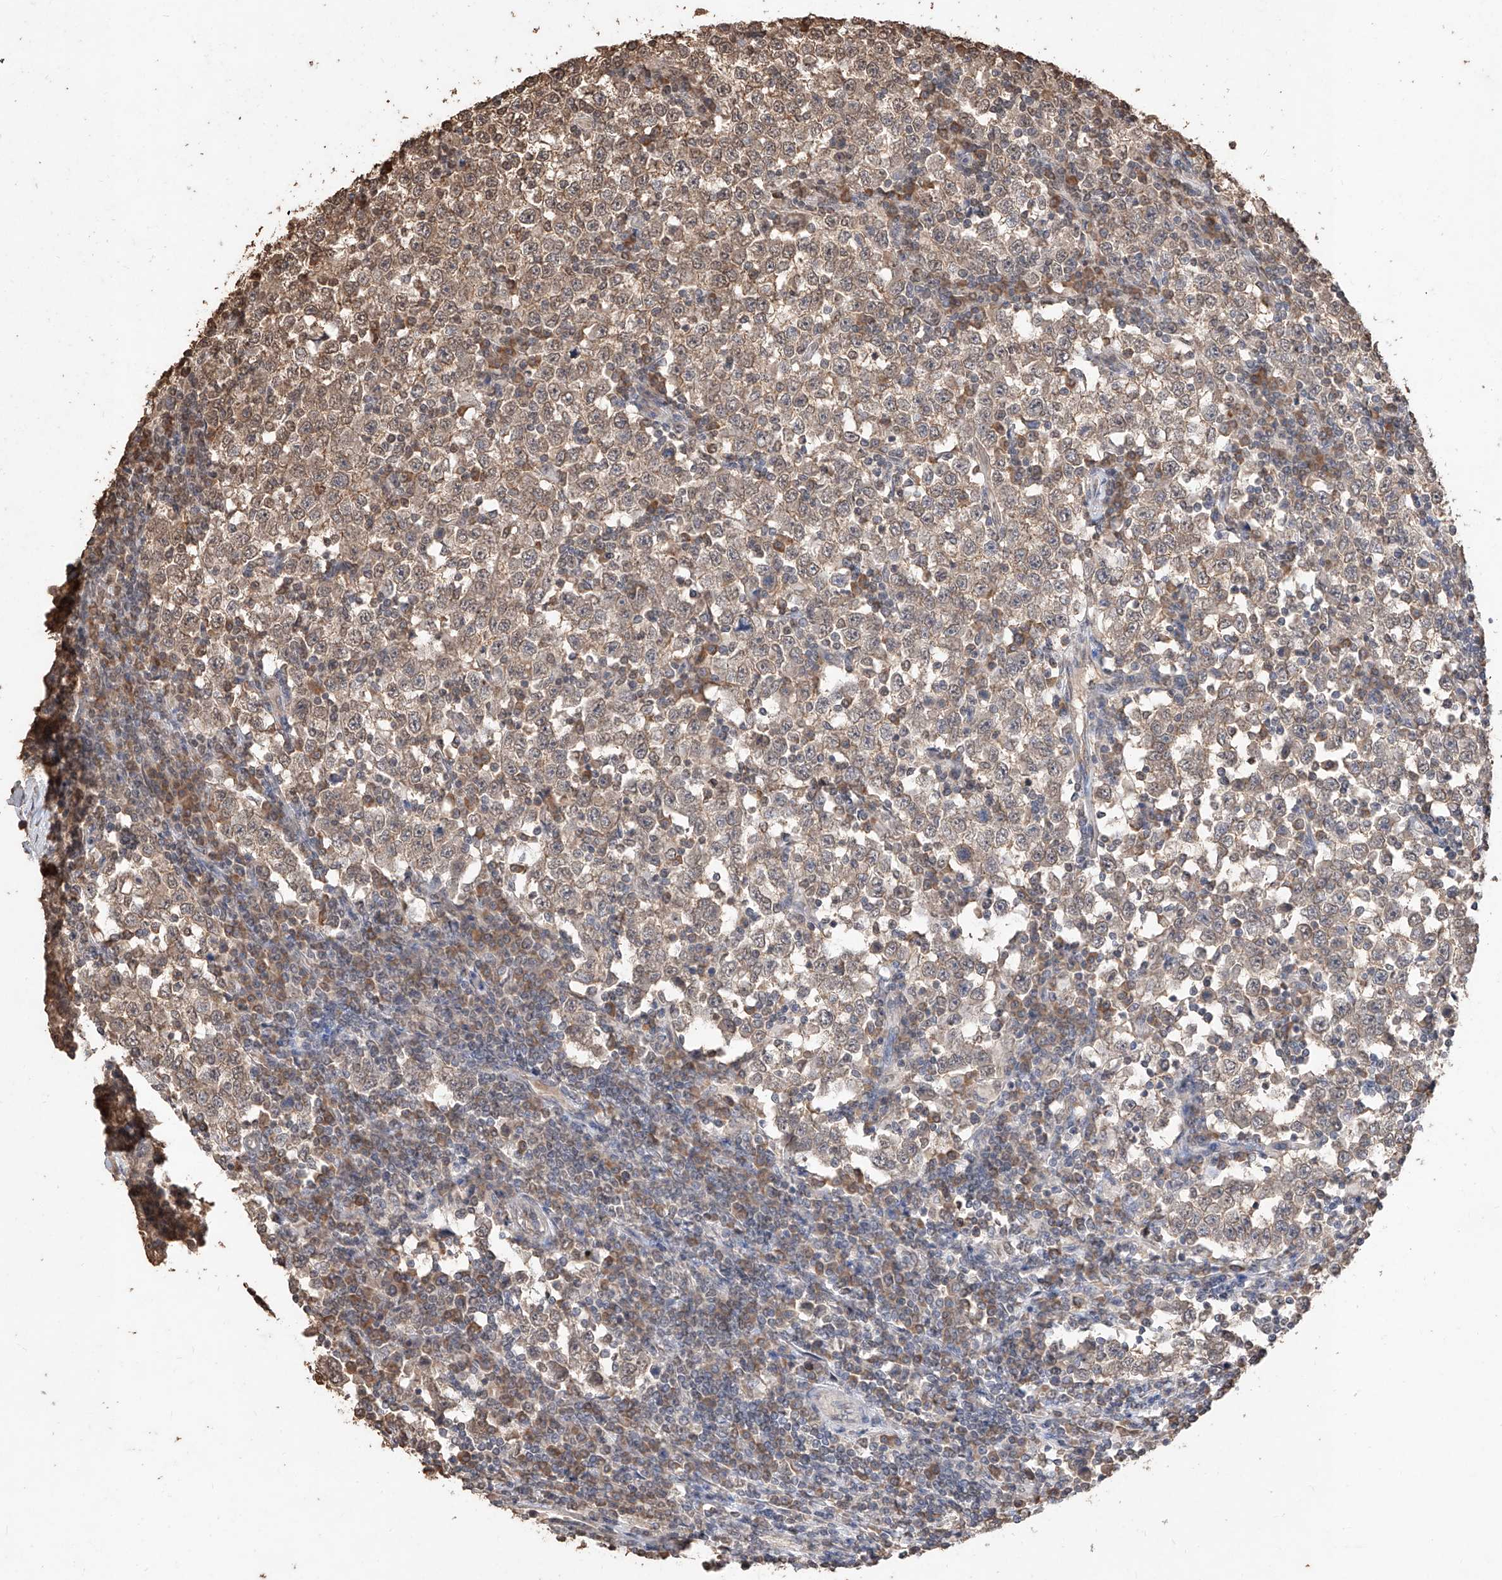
{"staining": {"intensity": "moderate", "quantity": "25%-75%", "location": "cytoplasmic/membranous,nuclear"}, "tissue": "testis cancer", "cell_type": "Tumor cells", "image_type": "cancer", "snomed": [{"axis": "morphology", "description": "Seminoma, NOS"}, {"axis": "topography", "description": "Testis"}], "caption": "This histopathology image demonstrates testis cancer (seminoma) stained with IHC to label a protein in brown. The cytoplasmic/membranous and nuclear of tumor cells show moderate positivity for the protein. Nuclei are counter-stained blue.", "gene": "ELOVL1", "patient": {"sex": "male", "age": 65}}